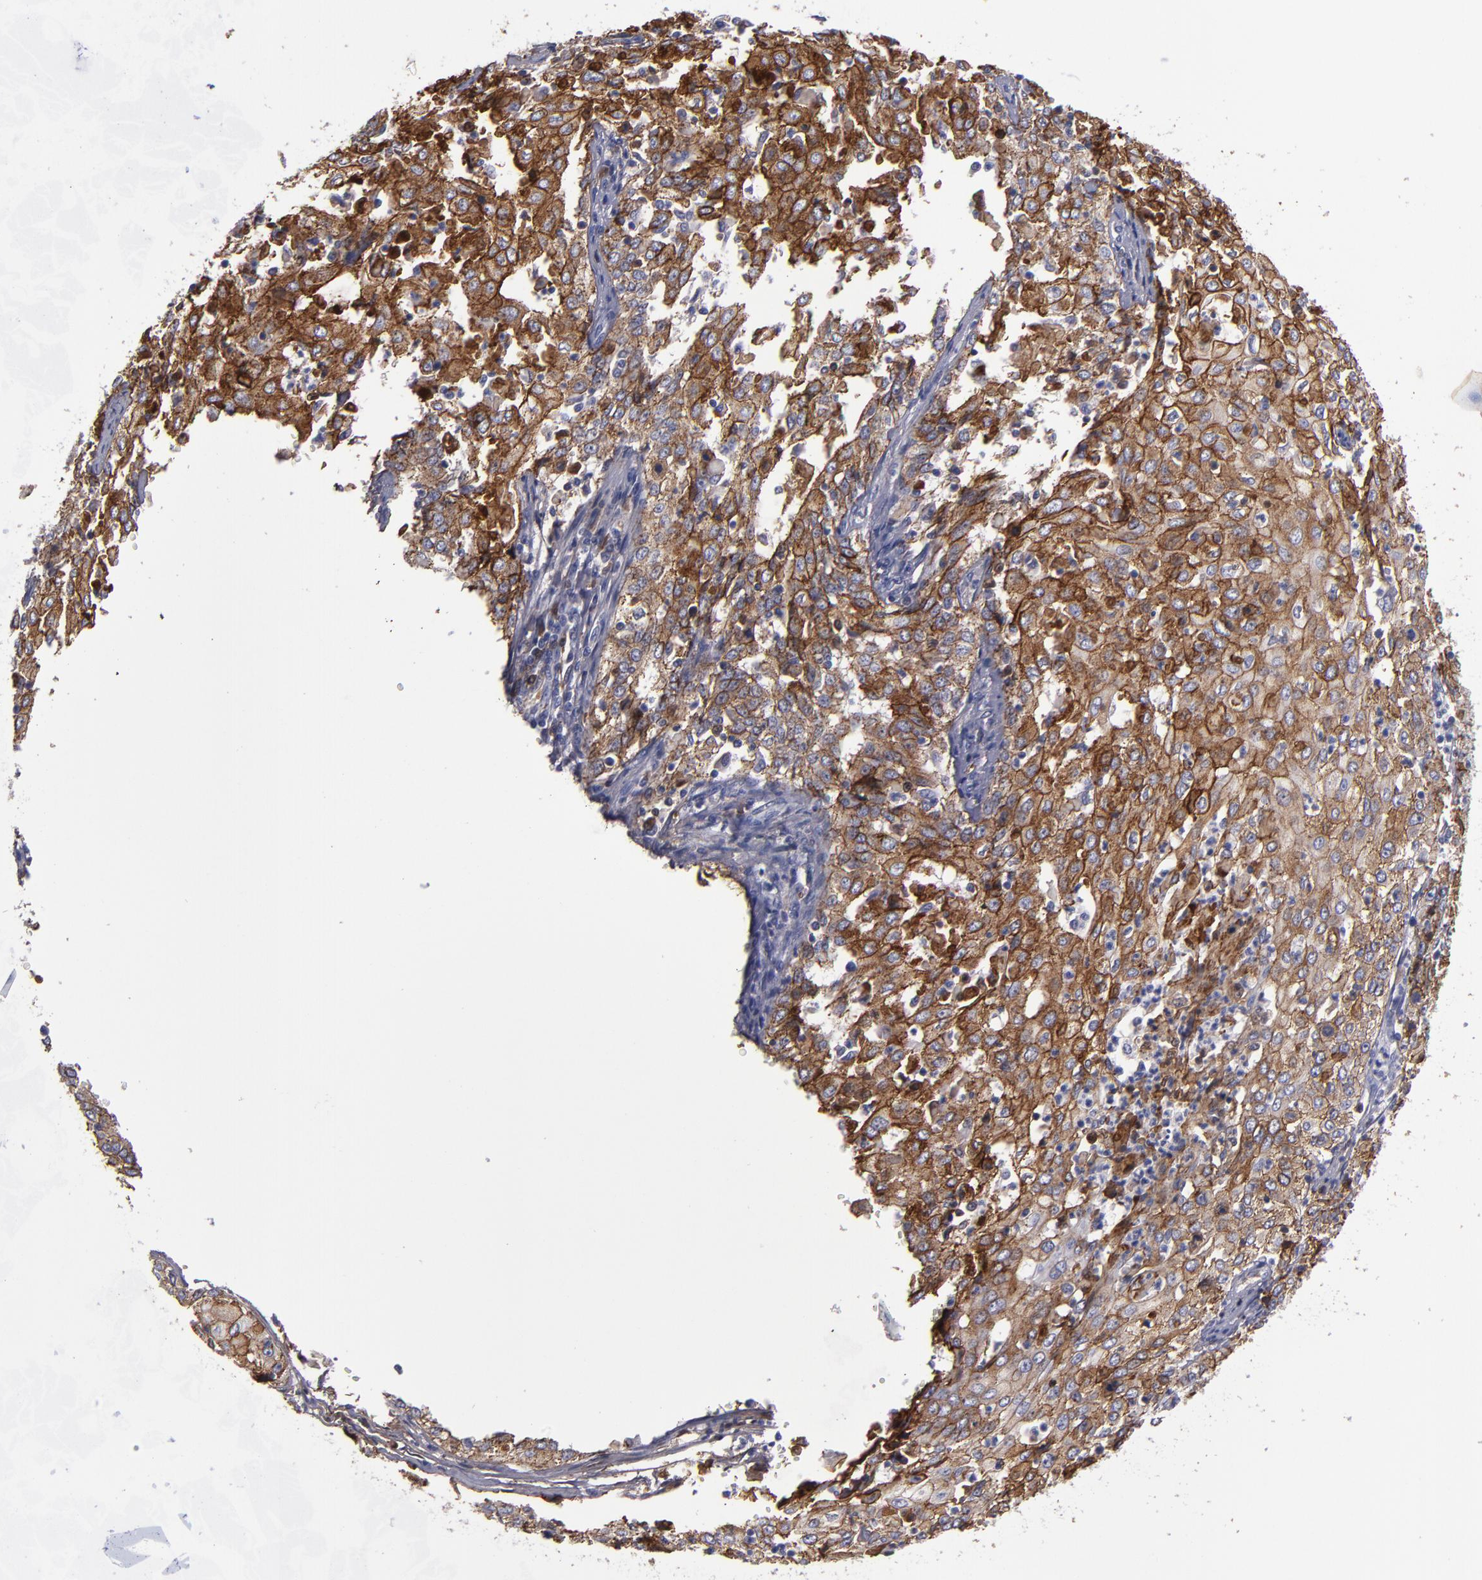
{"staining": {"intensity": "strong", "quantity": ">75%", "location": "cytoplasmic/membranous"}, "tissue": "cervical cancer", "cell_type": "Tumor cells", "image_type": "cancer", "snomed": [{"axis": "morphology", "description": "Squamous cell carcinoma, NOS"}, {"axis": "topography", "description": "Cervix"}], "caption": "A micrograph showing strong cytoplasmic/membranous positivity in approximately >75% of tumor cells in cervical squamous cell carcinoma, as visualized by brown immunohistochemical staining.", "gene": "CDH3", "patient": {"sex": "female", "age": 39}}